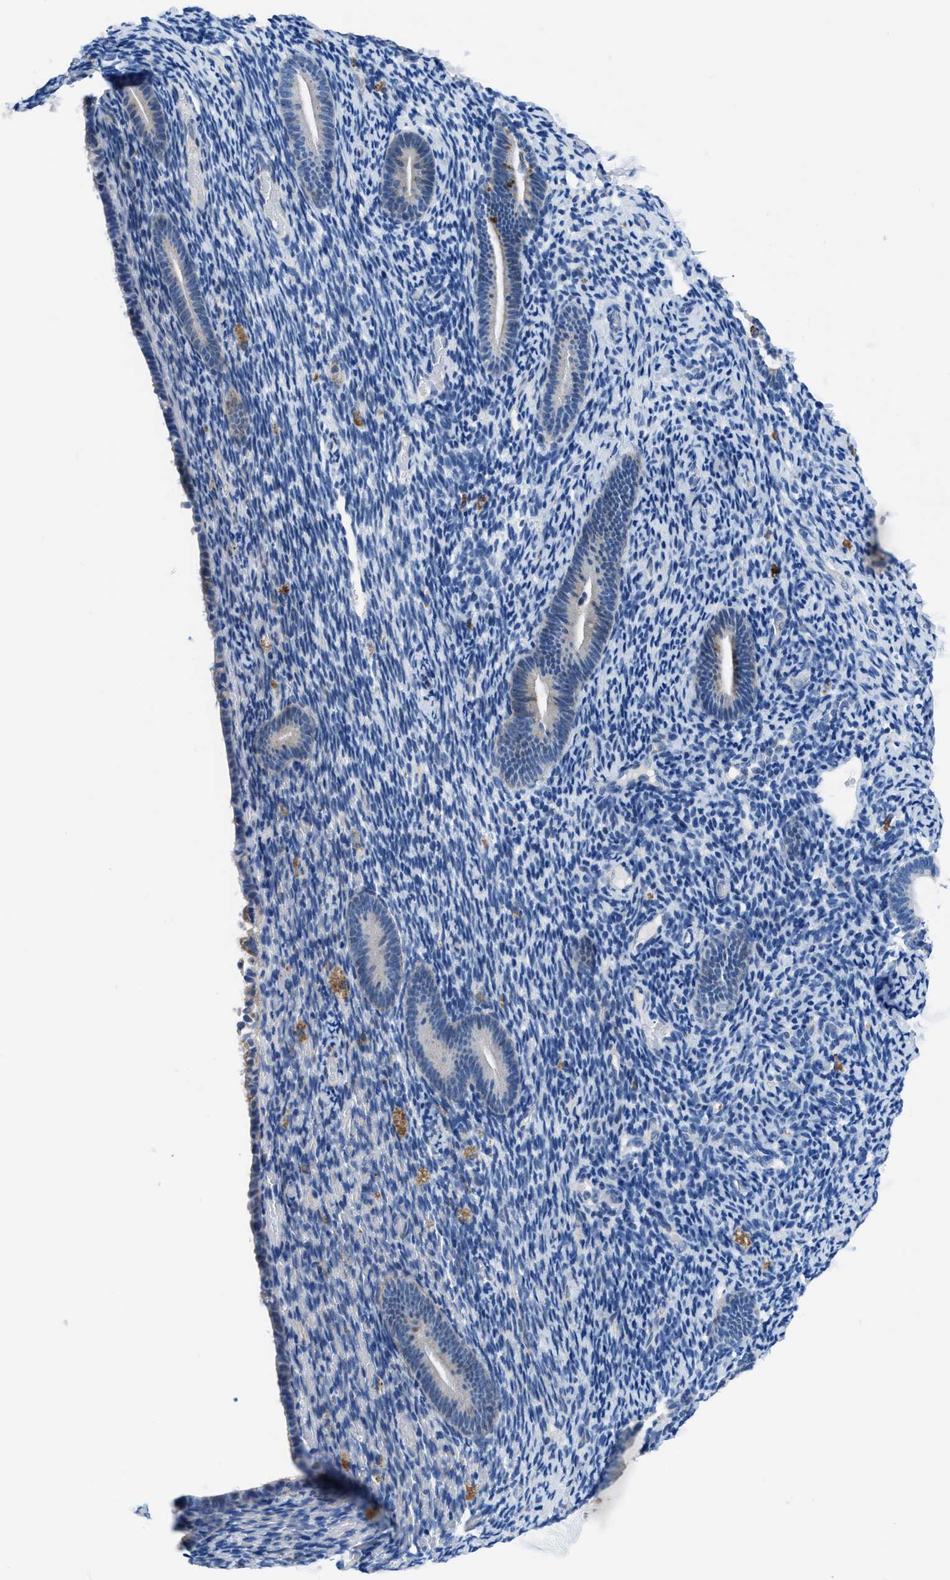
{"staining": {"intensity": "negative", "quantity": "none", "location": "none"}, "tissue": "endometrium", "cell_type": "Cells in endometrial stroma", "image_type": "normal", "snomed": [{"axis": "morphology", "description": "Normal tissue, NOS"}, {"axis": "topography", "description": "Endometrium"}], "caption": "This image is of benign endometrium stained with immunohistochemistry to label a protein in brown with the nuclei are counter-stained blue. There is no expression in cells in endometrial stroma.", "gene": "UAP1", "patient": {"sex": "female", "age": 51}}